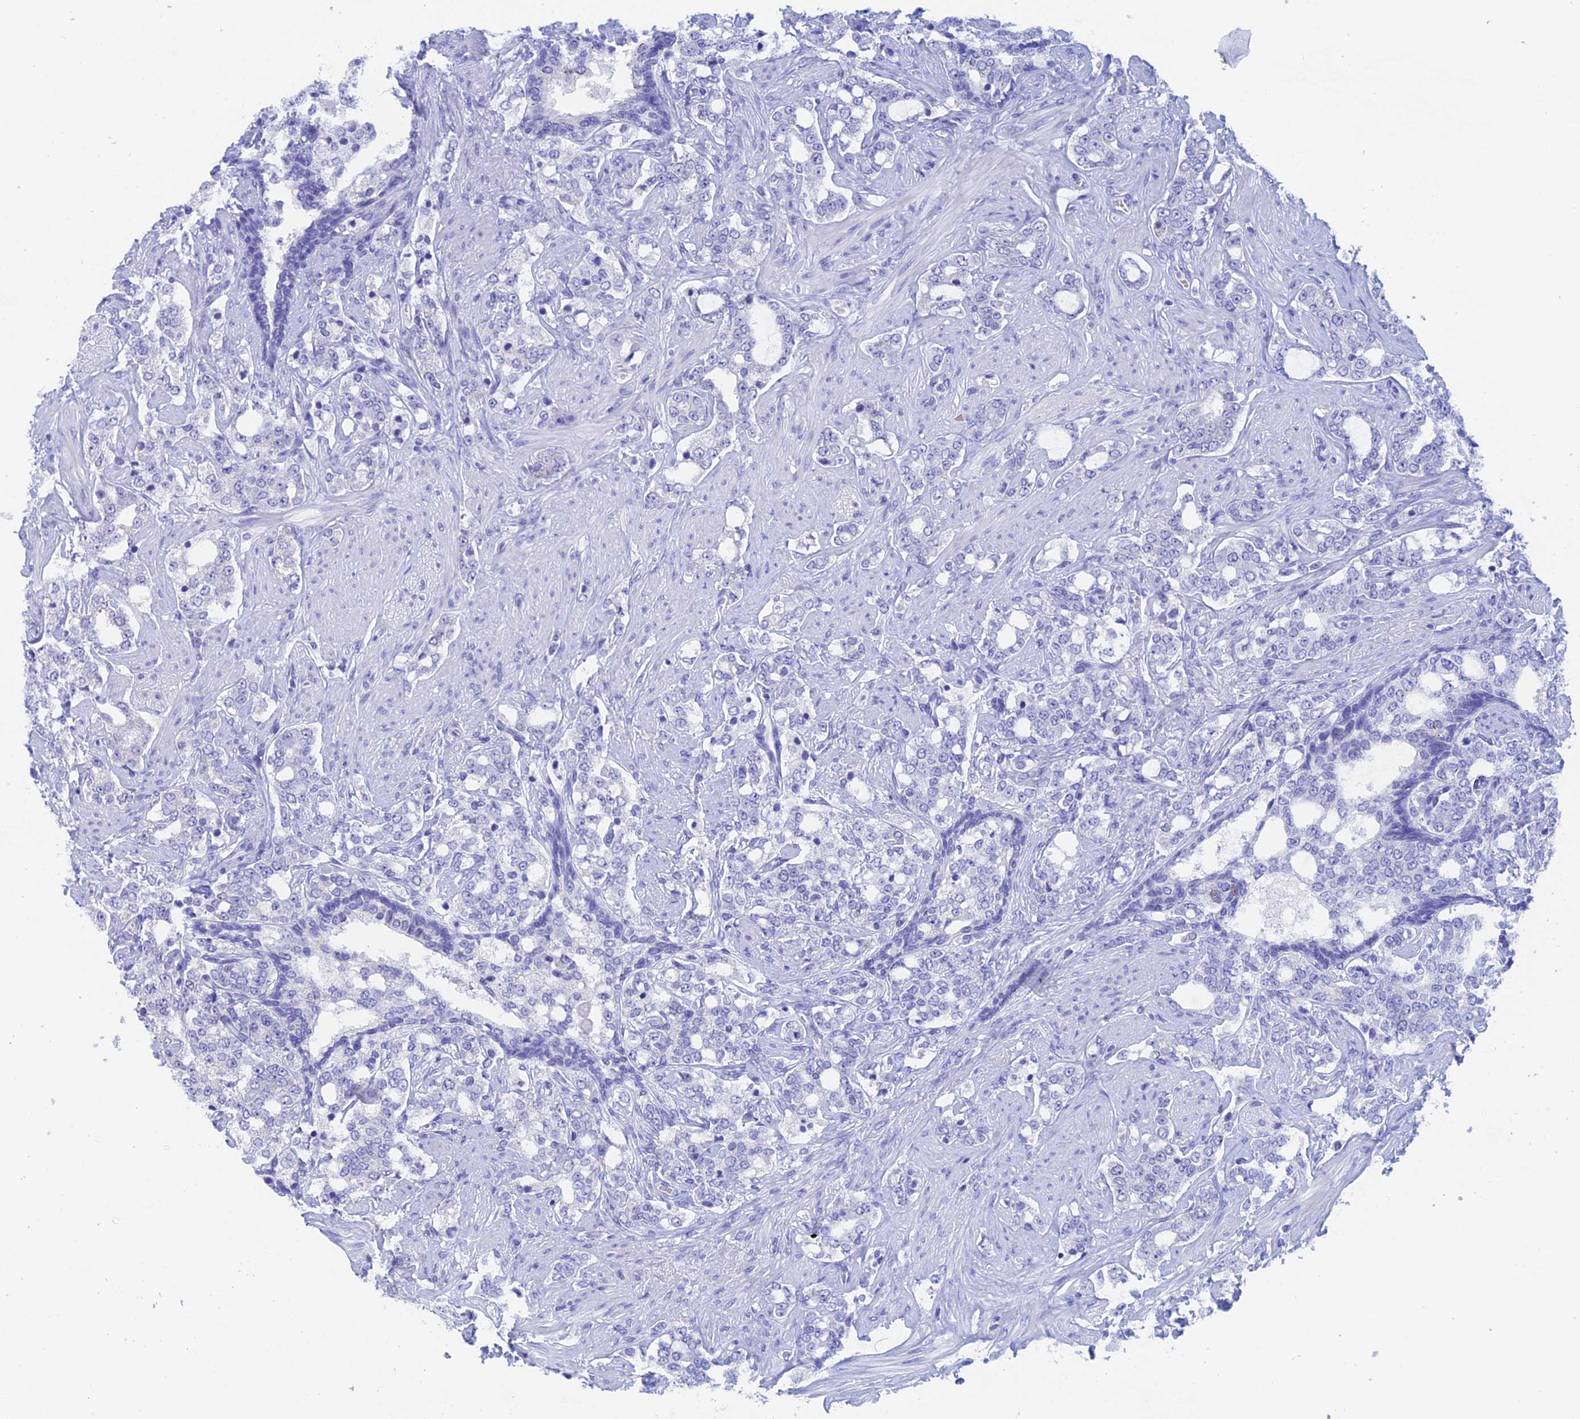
{"staining": {"intensity": "negative", "quantity": "none", "location": "none"}, "tissue": "prostate cancer", "cell_type": "Tumor cells", "image_type": "cancer", "snomed": [{"axis": "morphology", "description": "Adenocarcinoma, High grade"}, {"axis": "topography", "description": "Prostate"}], "caption": "Prostate cancer was stained to show a protein in brown. There is no significant positivity in tumor cells.", "gene": "PSMC3IP", "patient": {"sex": "male", "age": 64}}